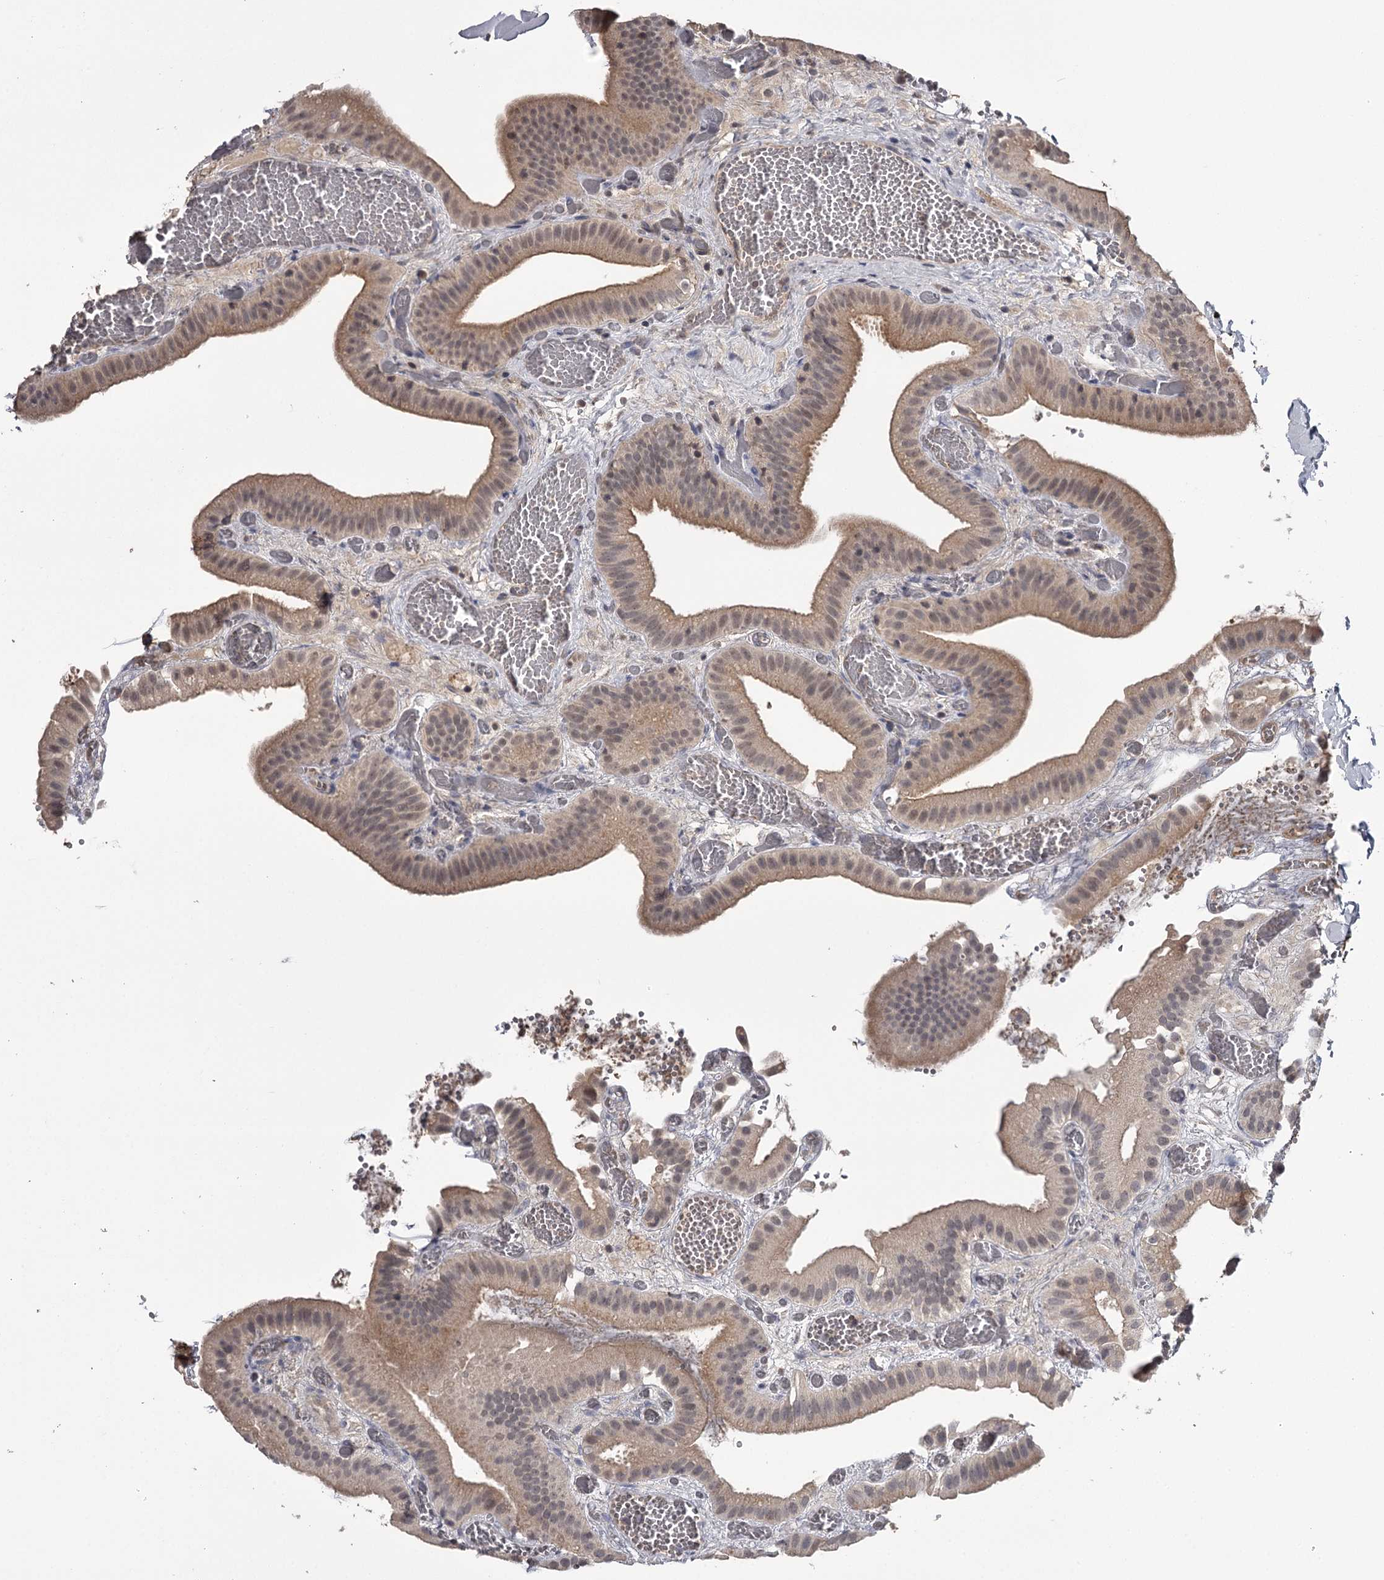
{"staining": {"intensity": "weak", "quantity": ">75%", "location": "cytoplasmic/membranous"}, "tissue": "gallbladder", "cell_type": "Glandular cells", "image_type": "normal", "snomed": [{"axis": "morphology", "description": "Normal tissue, NOS"}, {"axis": "topography", "description": "Gallbladder"}], "caption": "The micrograph reveals a brown stain indicating the presence of a protein in the cytoplasmic/membranous of glandular cells in gallbladder. (DAB (3,3'-diaminobenzidine) IHC, brown staining for protein, blue staining for nuclei).", "gene": "CWF19L2", "patient": {"sex": "female", "age": 64}}